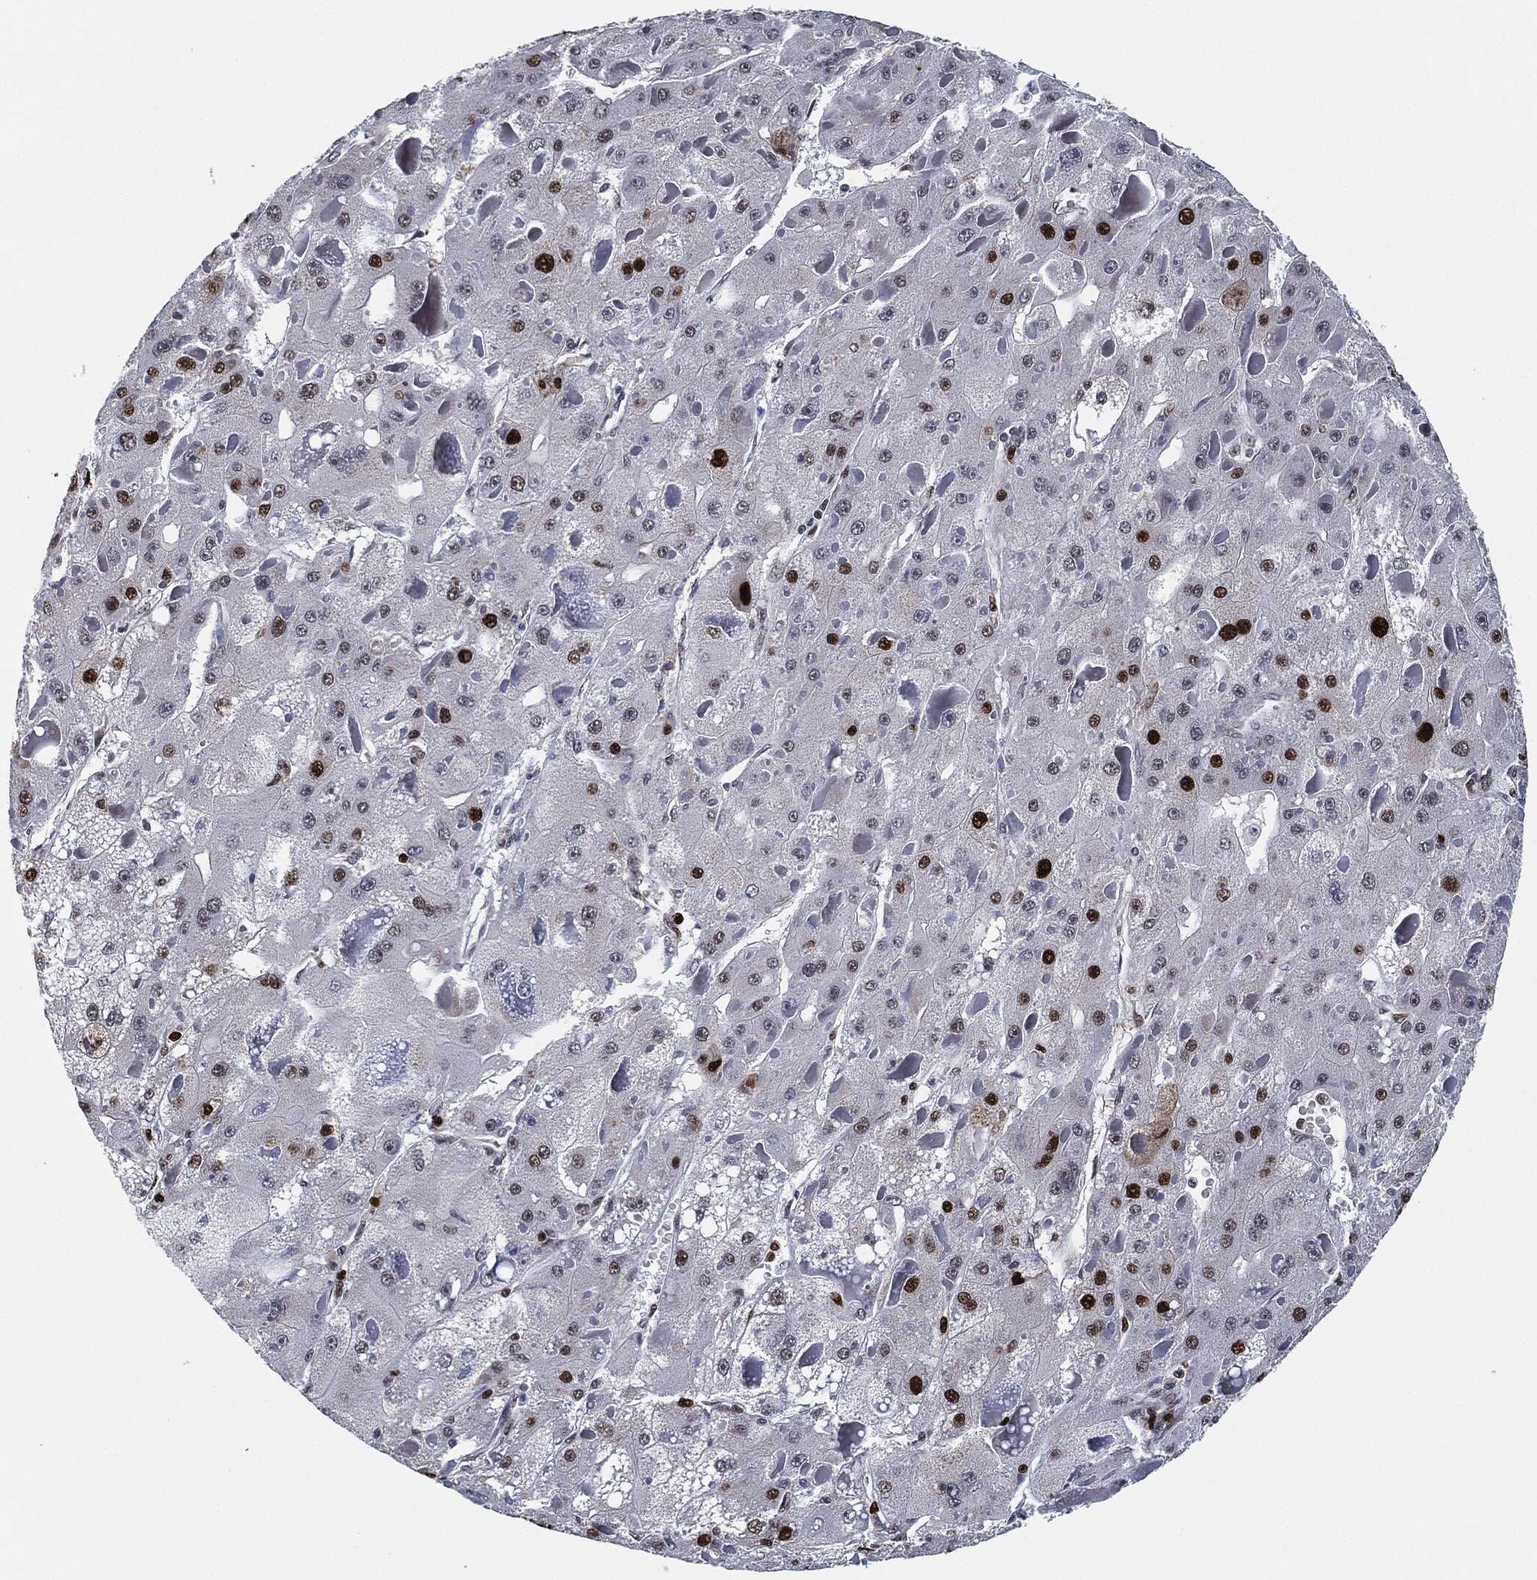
{"staining": {"intensity": "strong", "quantity": "<25%", "location": "nuclear"}, "tissue": "liver cancer", "cell_type": "Tumor cells", "image_type": "cancer", "snomed": [{"axis": "morphology", "description": "Carcinoma, Hepatocellular, NOS"}, {"axis": "topography", "description": "Liver"}], "caption": "Tumor cells display medium levels of strong nuclear staining in approximately <25% of cells in human liver cancer (hepatocellular carcinoma).", "gene": "PCNA", "patient": {"sex": "female", "age": 73}}